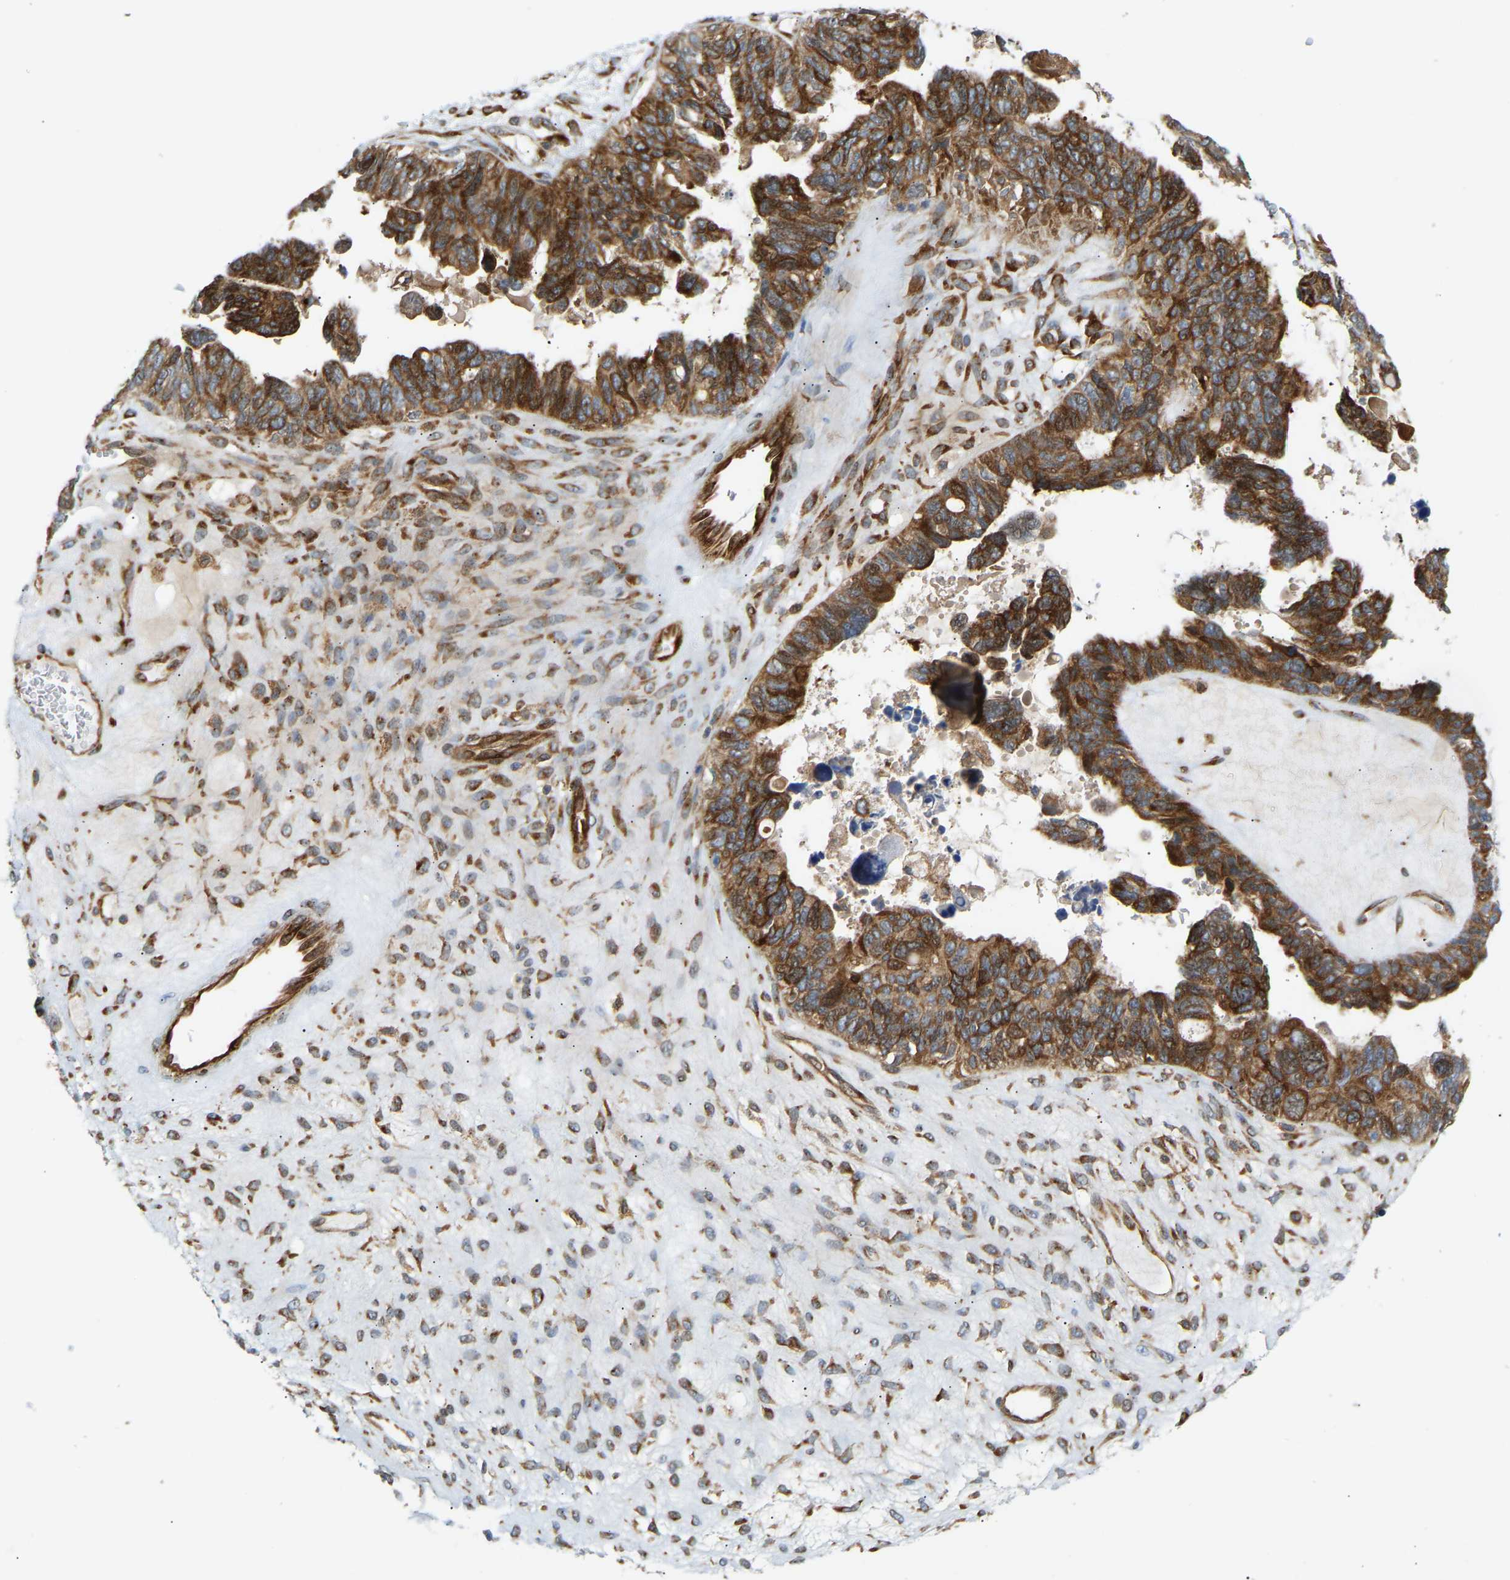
{"staining": {"intensity": "strong", "quantity": ">75%", "location": "cytoplasmic/membranous"}, "tissue": "ovarian cancer", "cell_type": "Tumor cells", "image_type": "cancer", "snomed": [{"axis": "morphology", "description": "Cystadenocarcinoma, serous, NOS"}, {"axis": "topography", "description": "Ovary"}], "caption": "This image demonstrates immunohistochemistry (IHC) staining of ovarian cancer, with high strong cytoplasmic/membranous expression in approximately >75% of tumor cells.", "gene": "PLCG2", "patient": {"sex": "female", "age": 79}}